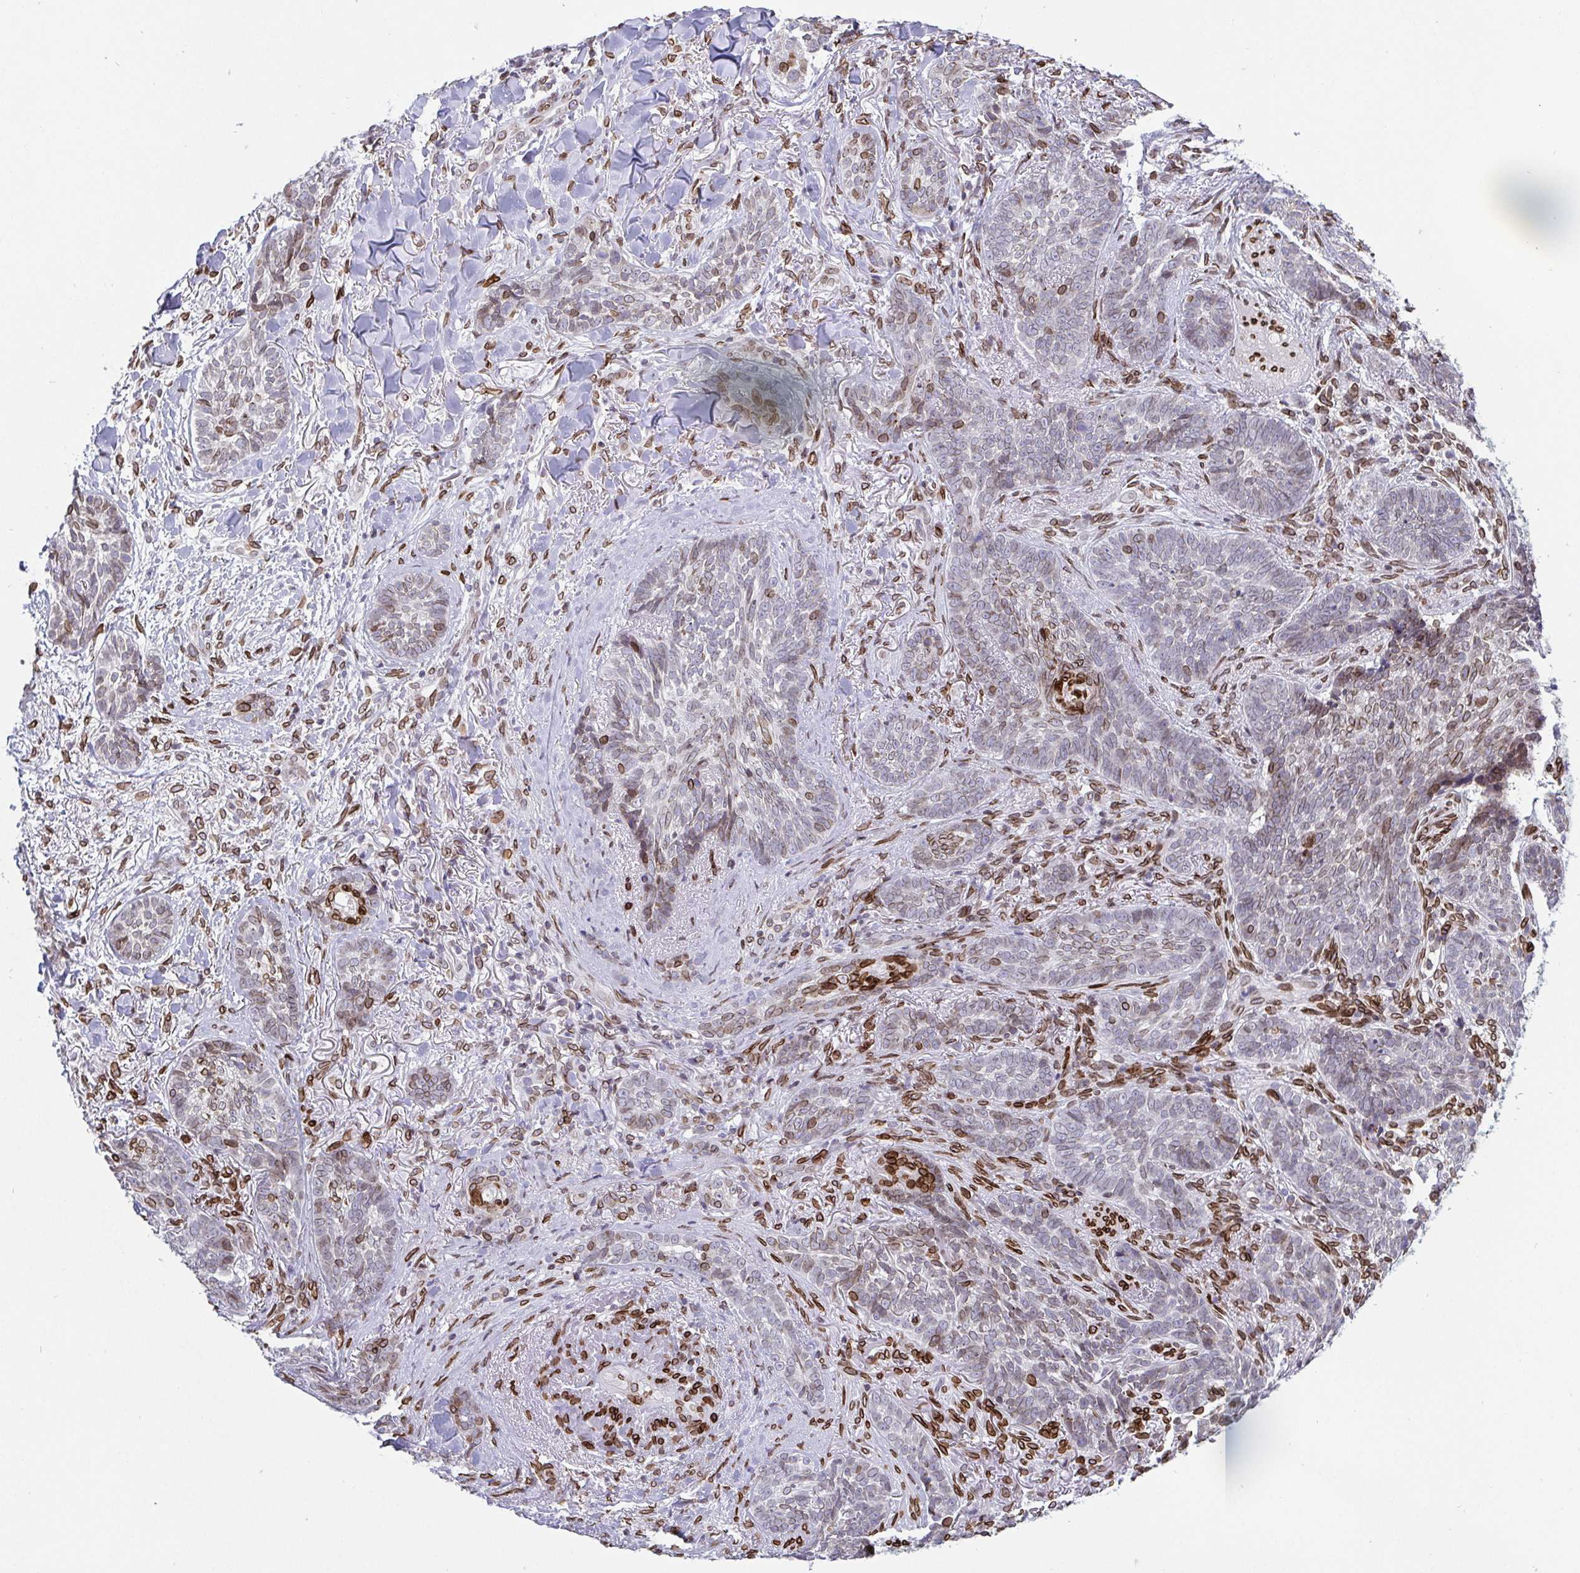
{"staining": {"intensity": "weak", "quantity": "<25%", "location": "cytoplasmic/membranous,nuclear"}, "tissue": "skin cancer", "cell_type": "Tumor cells", "image_type": "cancer", "snomed": [{"axis": "morphology", "description": "Basal cell carcinoma"}, {"axis": "topography", "description": "Skin"}, {"axis": "topography", "description": "Skin of face"}], "caption": "Human skin basal cell carcinoma stained for a protein using immunohistochemistry reveals no expression in tumor cells.", "gene": "EMD", "patient": {"sex": "male", "age": 88}}